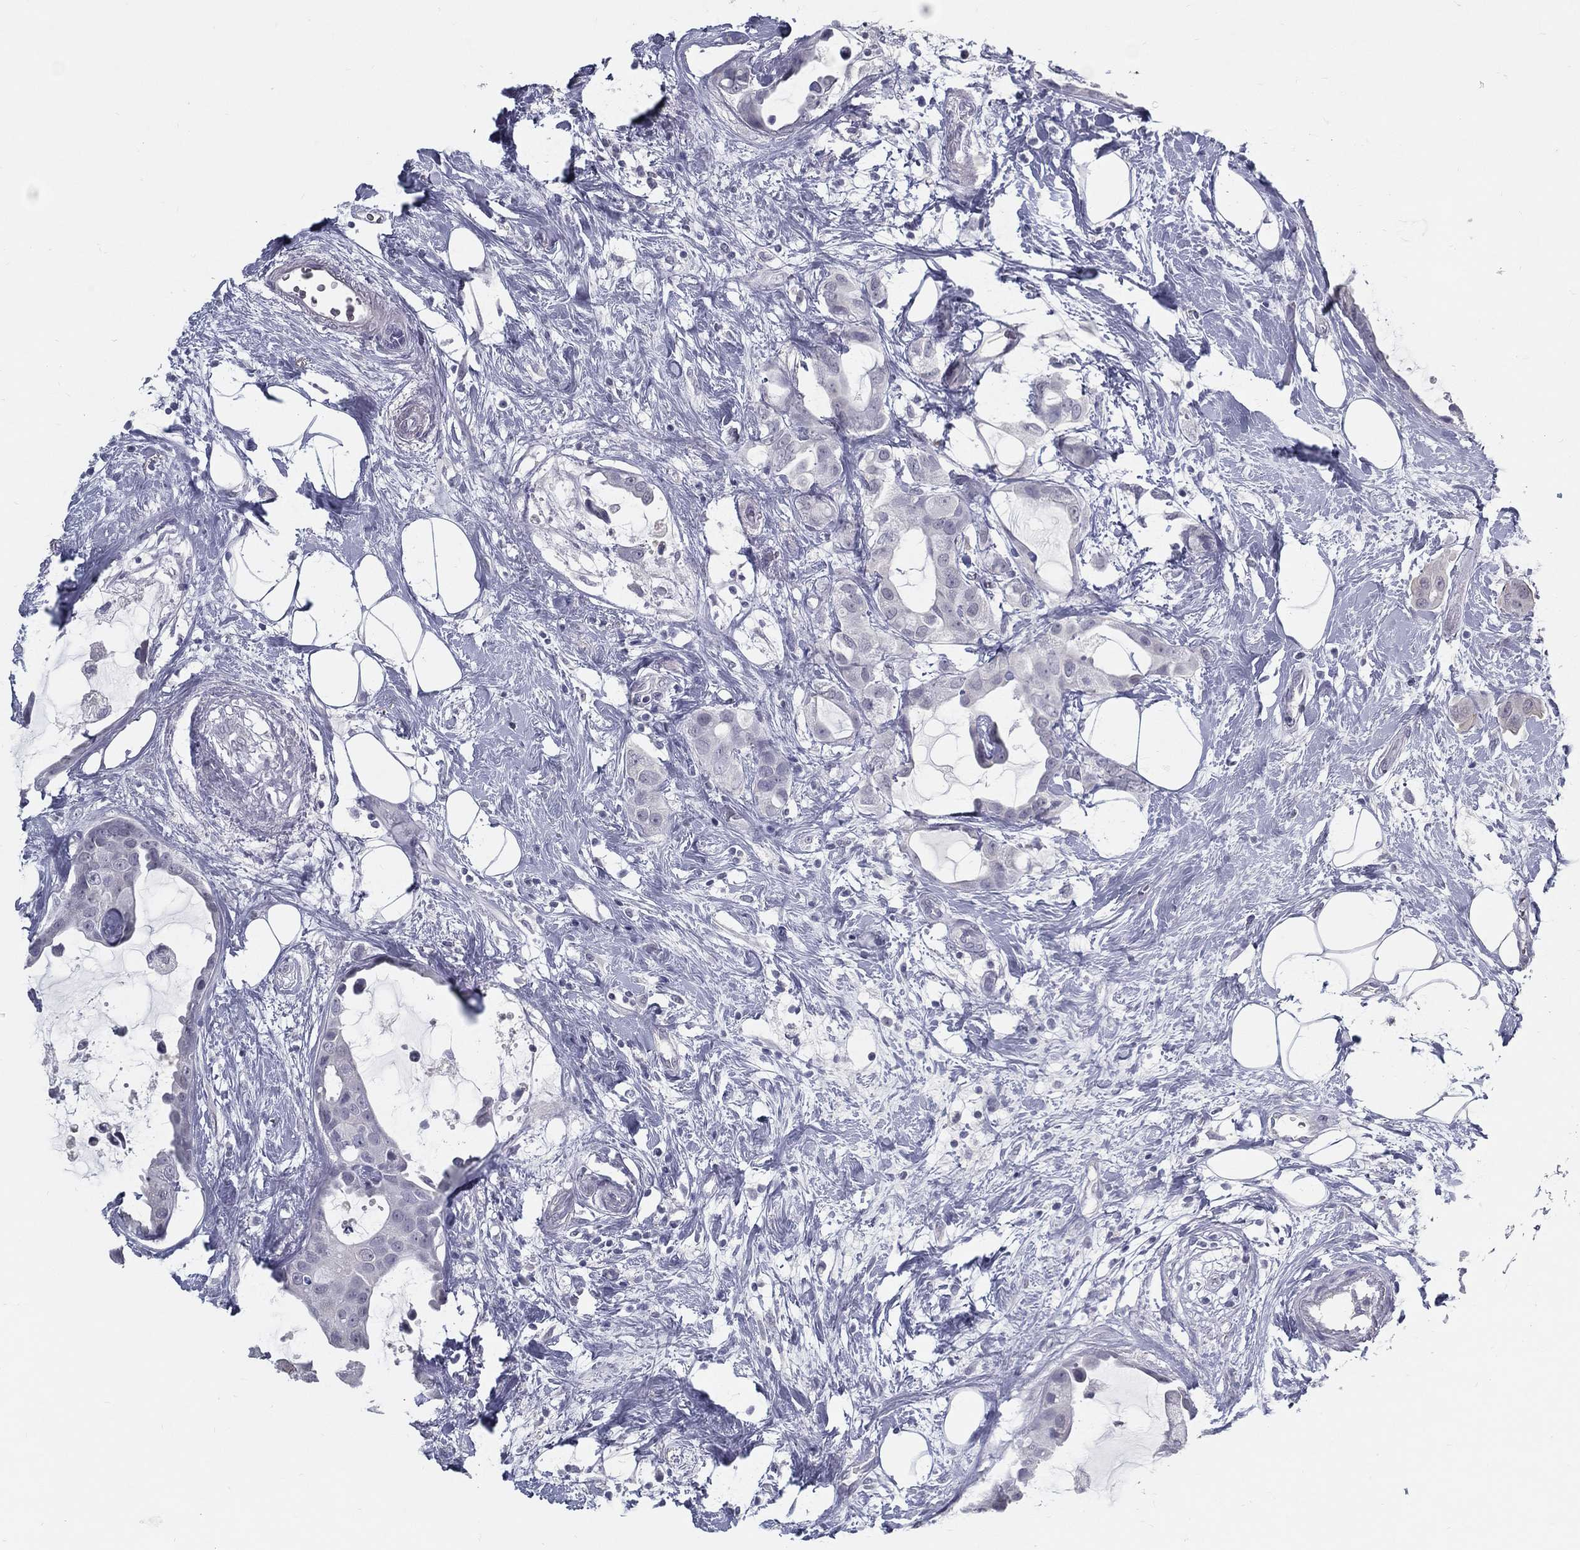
{"staining": {"intensity": "negative", "quantity": "none", "location": "none"}, "tissue": "breast cancer", "cell_type": "Tumor cells", "image_type": "cancer", "snomed": [{"axis": "morphology", "description": "Duct carcinoma"}, {"axis": "topography", "description": "Breast"}], "caption": "Tumor cells are negative for brown protein staining in breast cancer (invasive ductal carcinoma). The staining is performed using DAB brown chromogen with nuclei counter-stained in using hematoxylin.", "gene": "ACE2", "patient": {"sex": "female", "age": 45}}